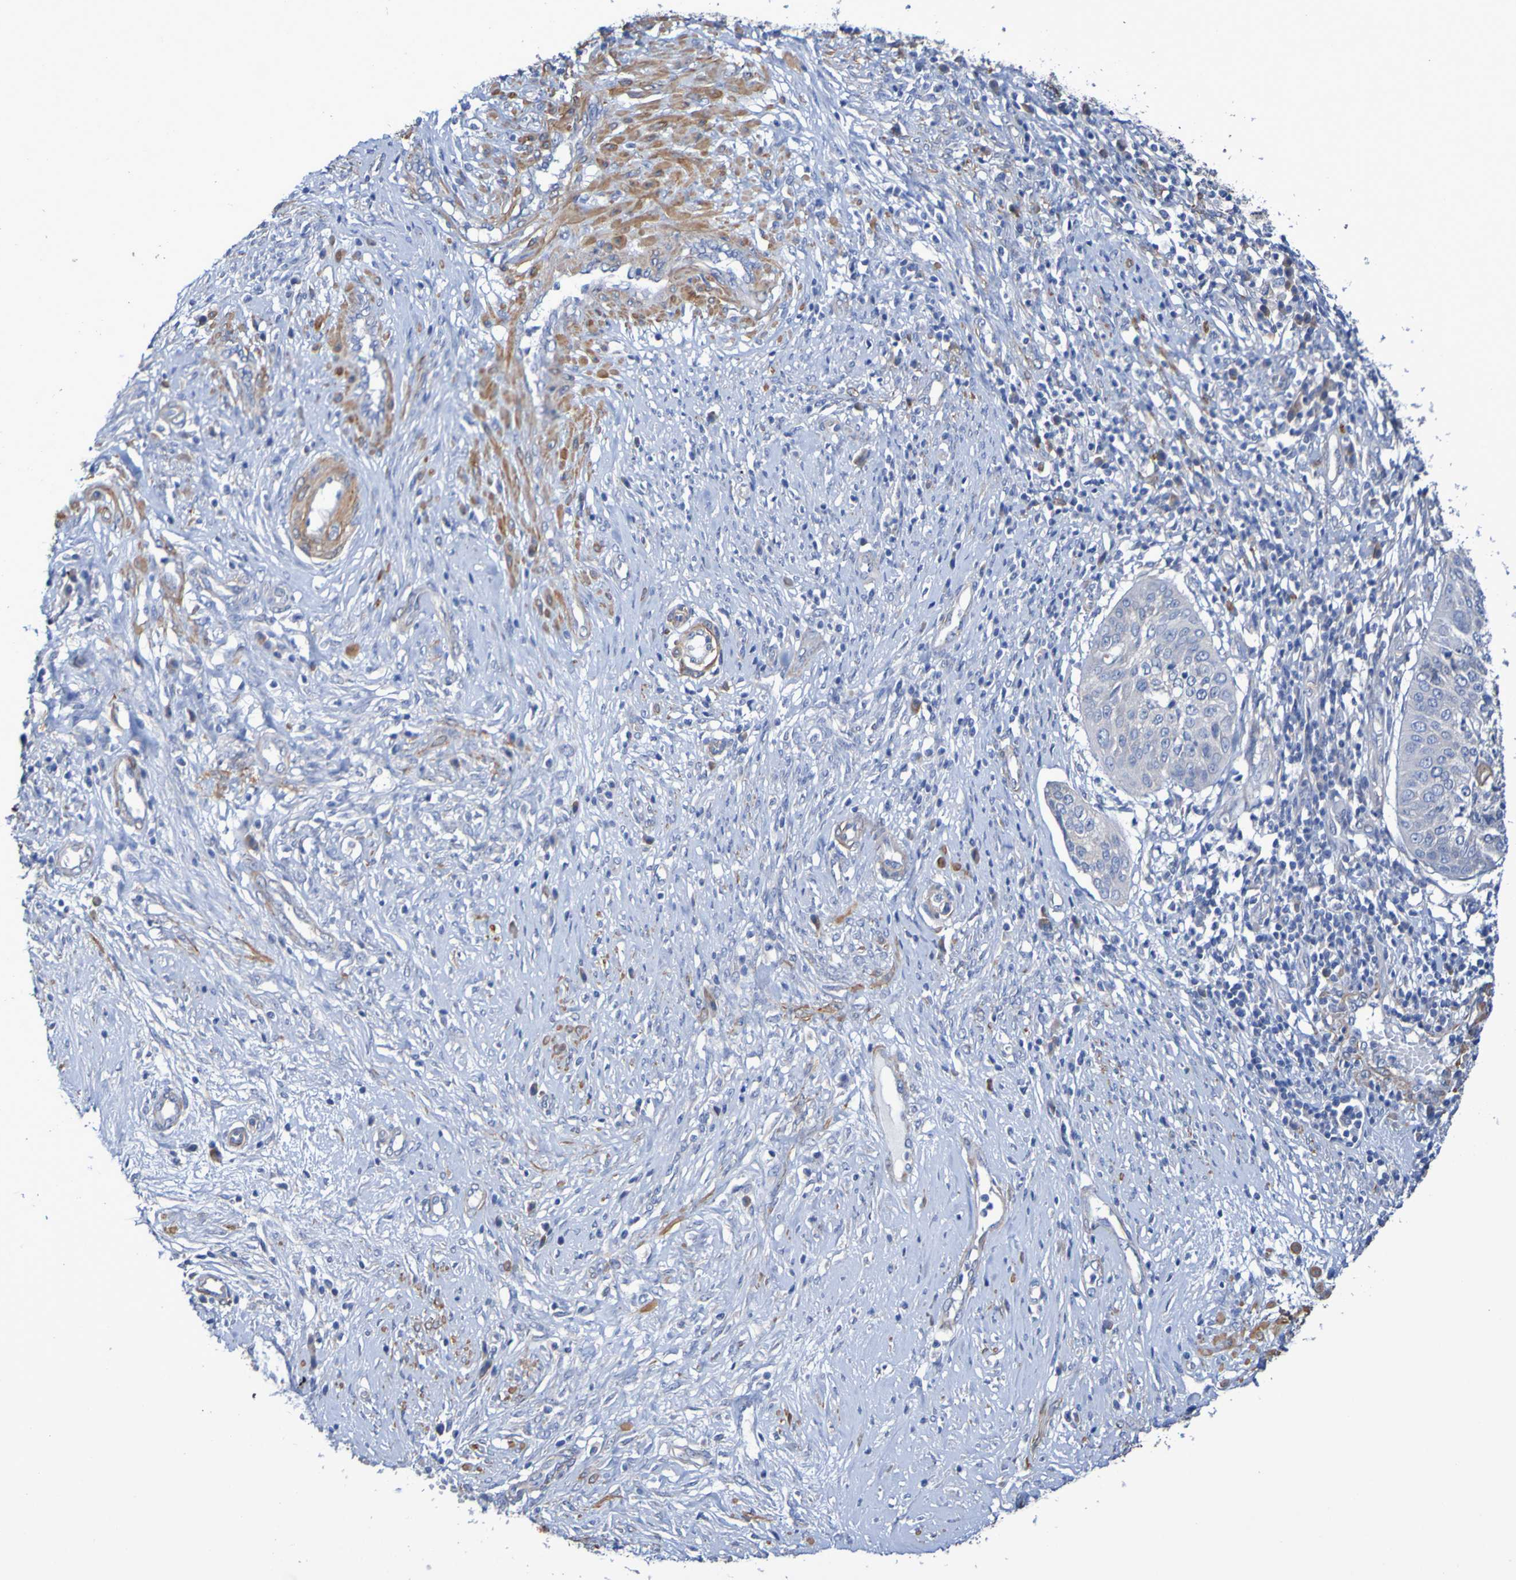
{"staining": {"intensity": "negative", "quantity": "none", "location": "none"}, "tissue": "cervical cancer", "cell_type": "Tumor cells", "image_type": "cancer", "snomed": [{"axis": "morphology", "description": "Normal tissue, NOS"}, {"axis": "morphology", "description": "Squamous cell carcinoma, NOS"}, {"axis": "topography", "description": "Cervix"}], "caption": "This micrograph is of cervical squamous cell carcinoma stained with immunohistochemistry to label a protein in brown with the nuclei are counter-stained blue. There is no expression in tumor cells.", "gene": "SRPRB", "patient": {"sex": "female", "age": 39}}